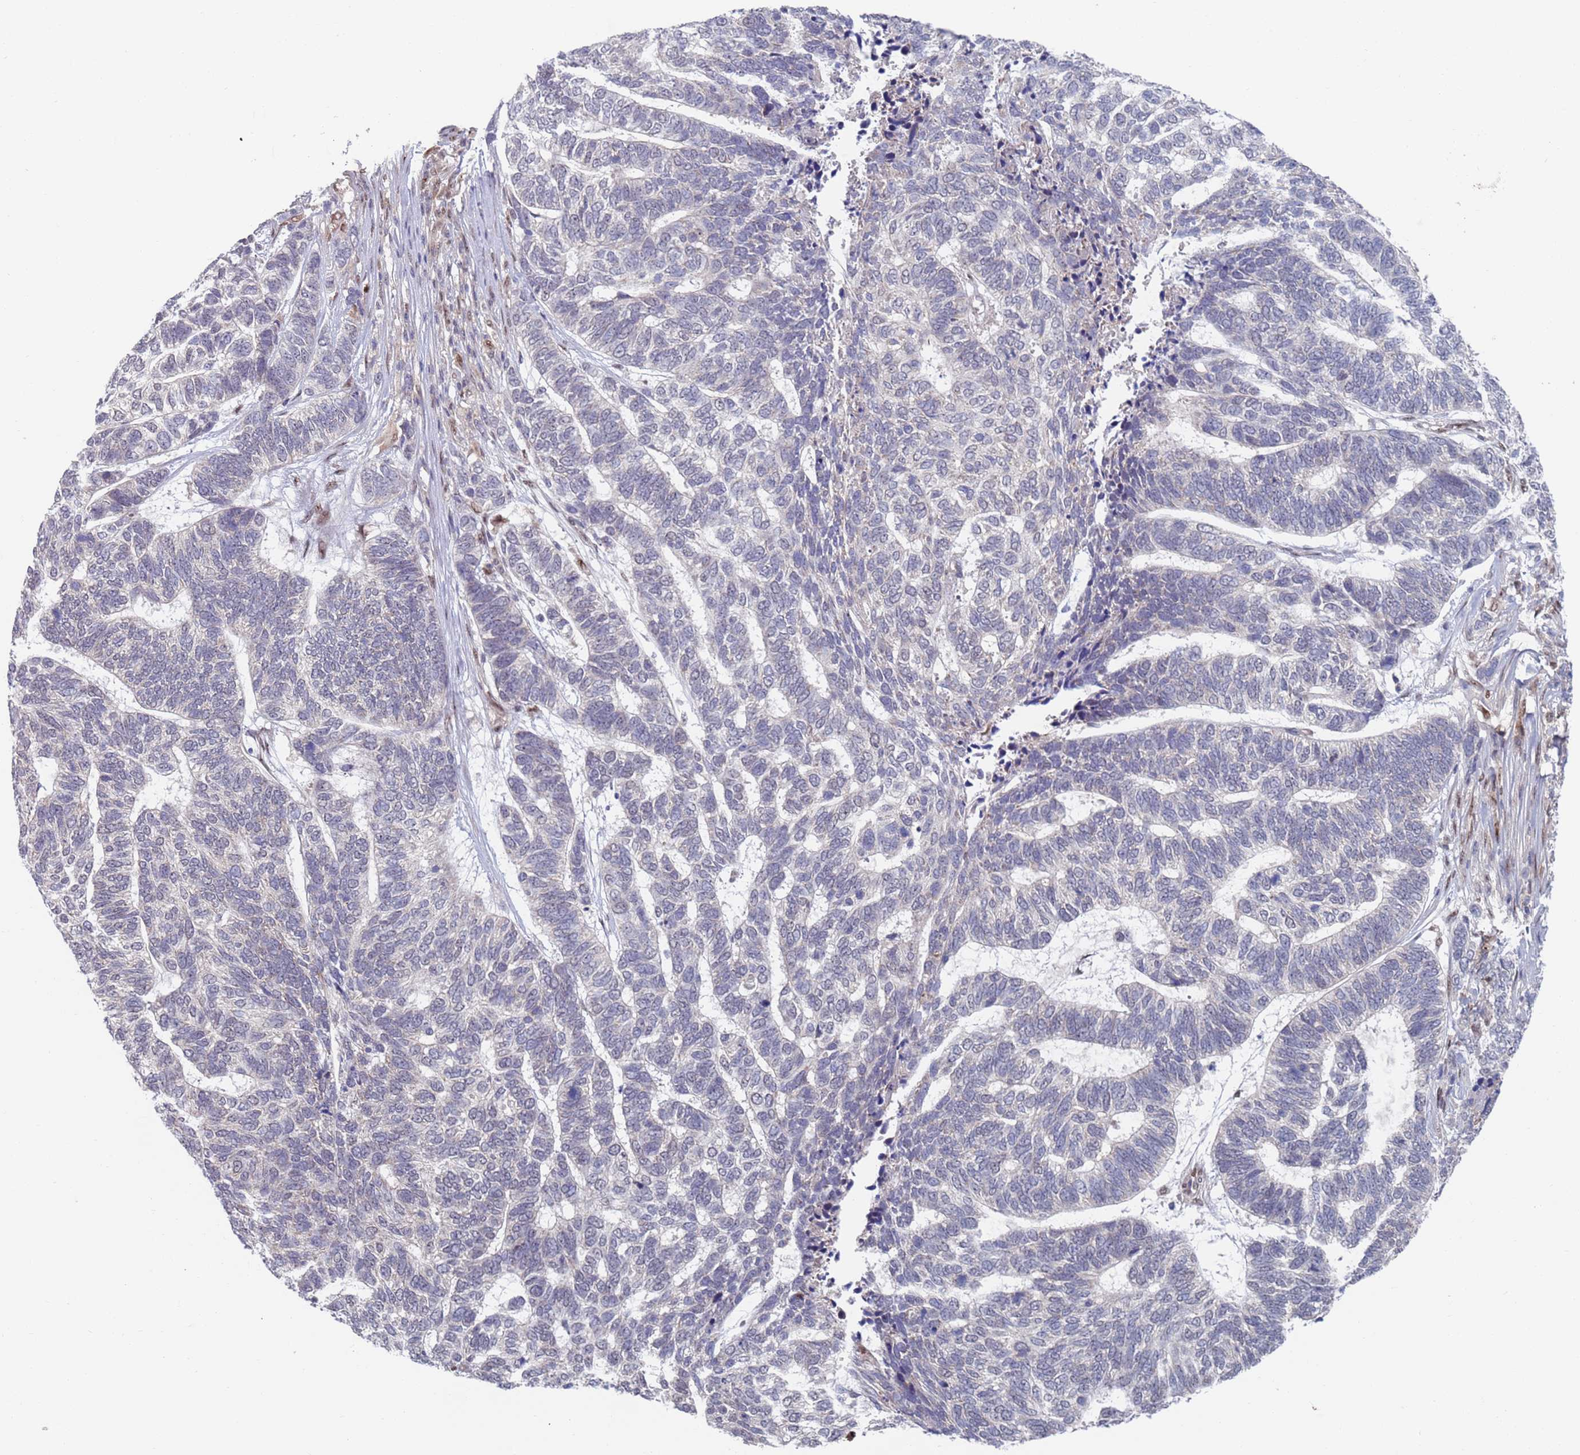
{"staining": {"intensity": "negative", "quantity": "none", "location": "none"}, "tissue": "skin cancer", "cell_type": "Tumor cells", "image_type": "cancer", "snomed": [{"axis": "morphology", "description": "Basal cell carcinoma"}, {"axis": "topography", "description": "Skin"}], "caption": "High power microscopy micrograph of an IHC photomicrograph of basal cell carcinoma (skin), revealing no significant expression in tumor cells.", "gene": "RPP25", "patient": {"sex": "female", "age": 65}}